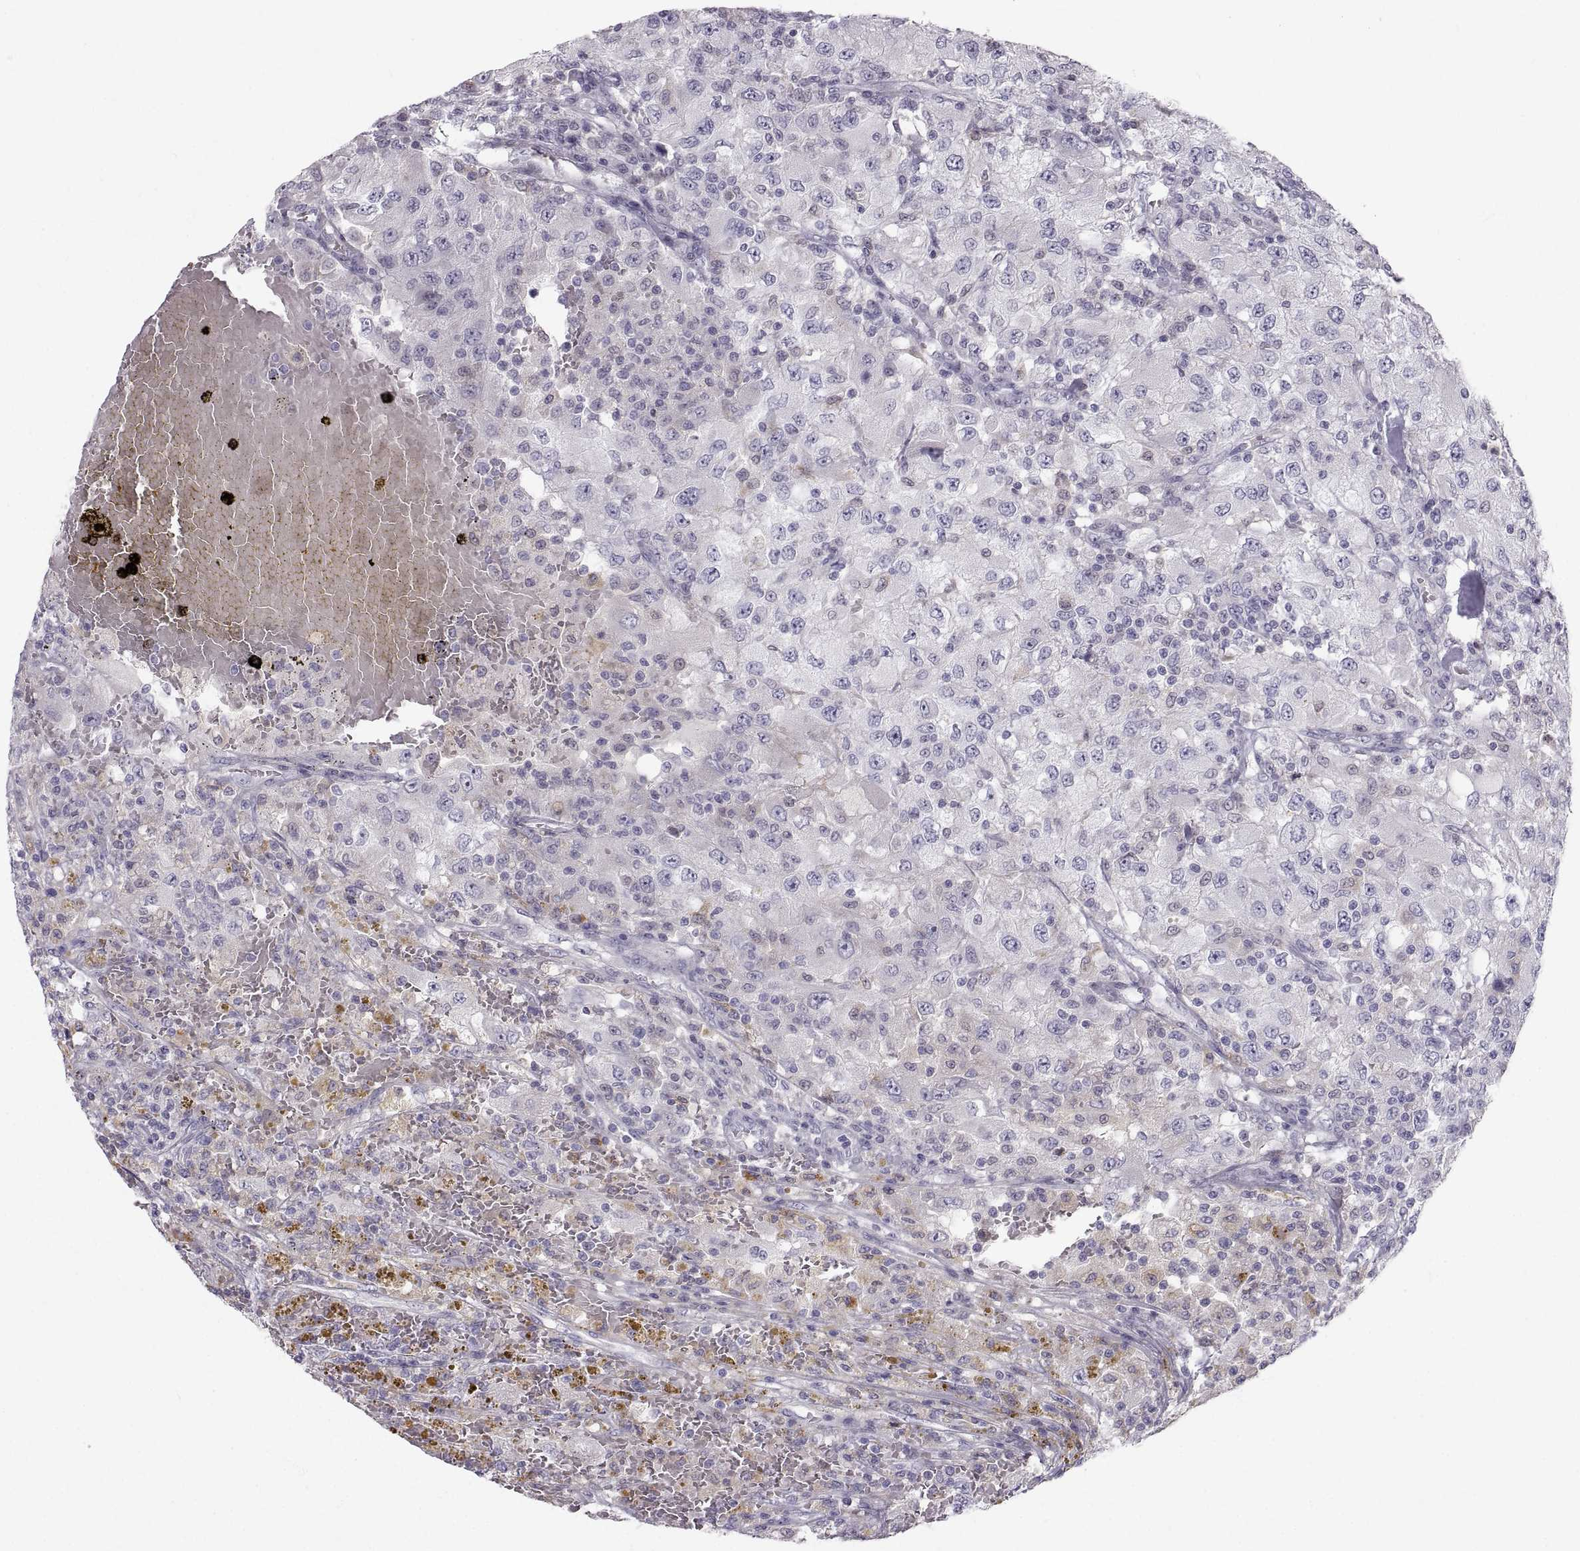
{"staining": {"intensity": "negative", "quantity": "none", "location": "none"}, "tissue": "renal cancer", "cell_type": "Tumor cells", "image_type": "cancer", "snomed": [{"axis": "morphology", "description": "Adenocarcinoma, NOS"}, {"axis": "topography", "description": "Kidney"}], "caption": "Immunohistochemistry of renal adenocarcinoma exhibits no positivity in tumor cells.", "gene": "PGM5", "patient": {"sex": "female", "age": 67}}